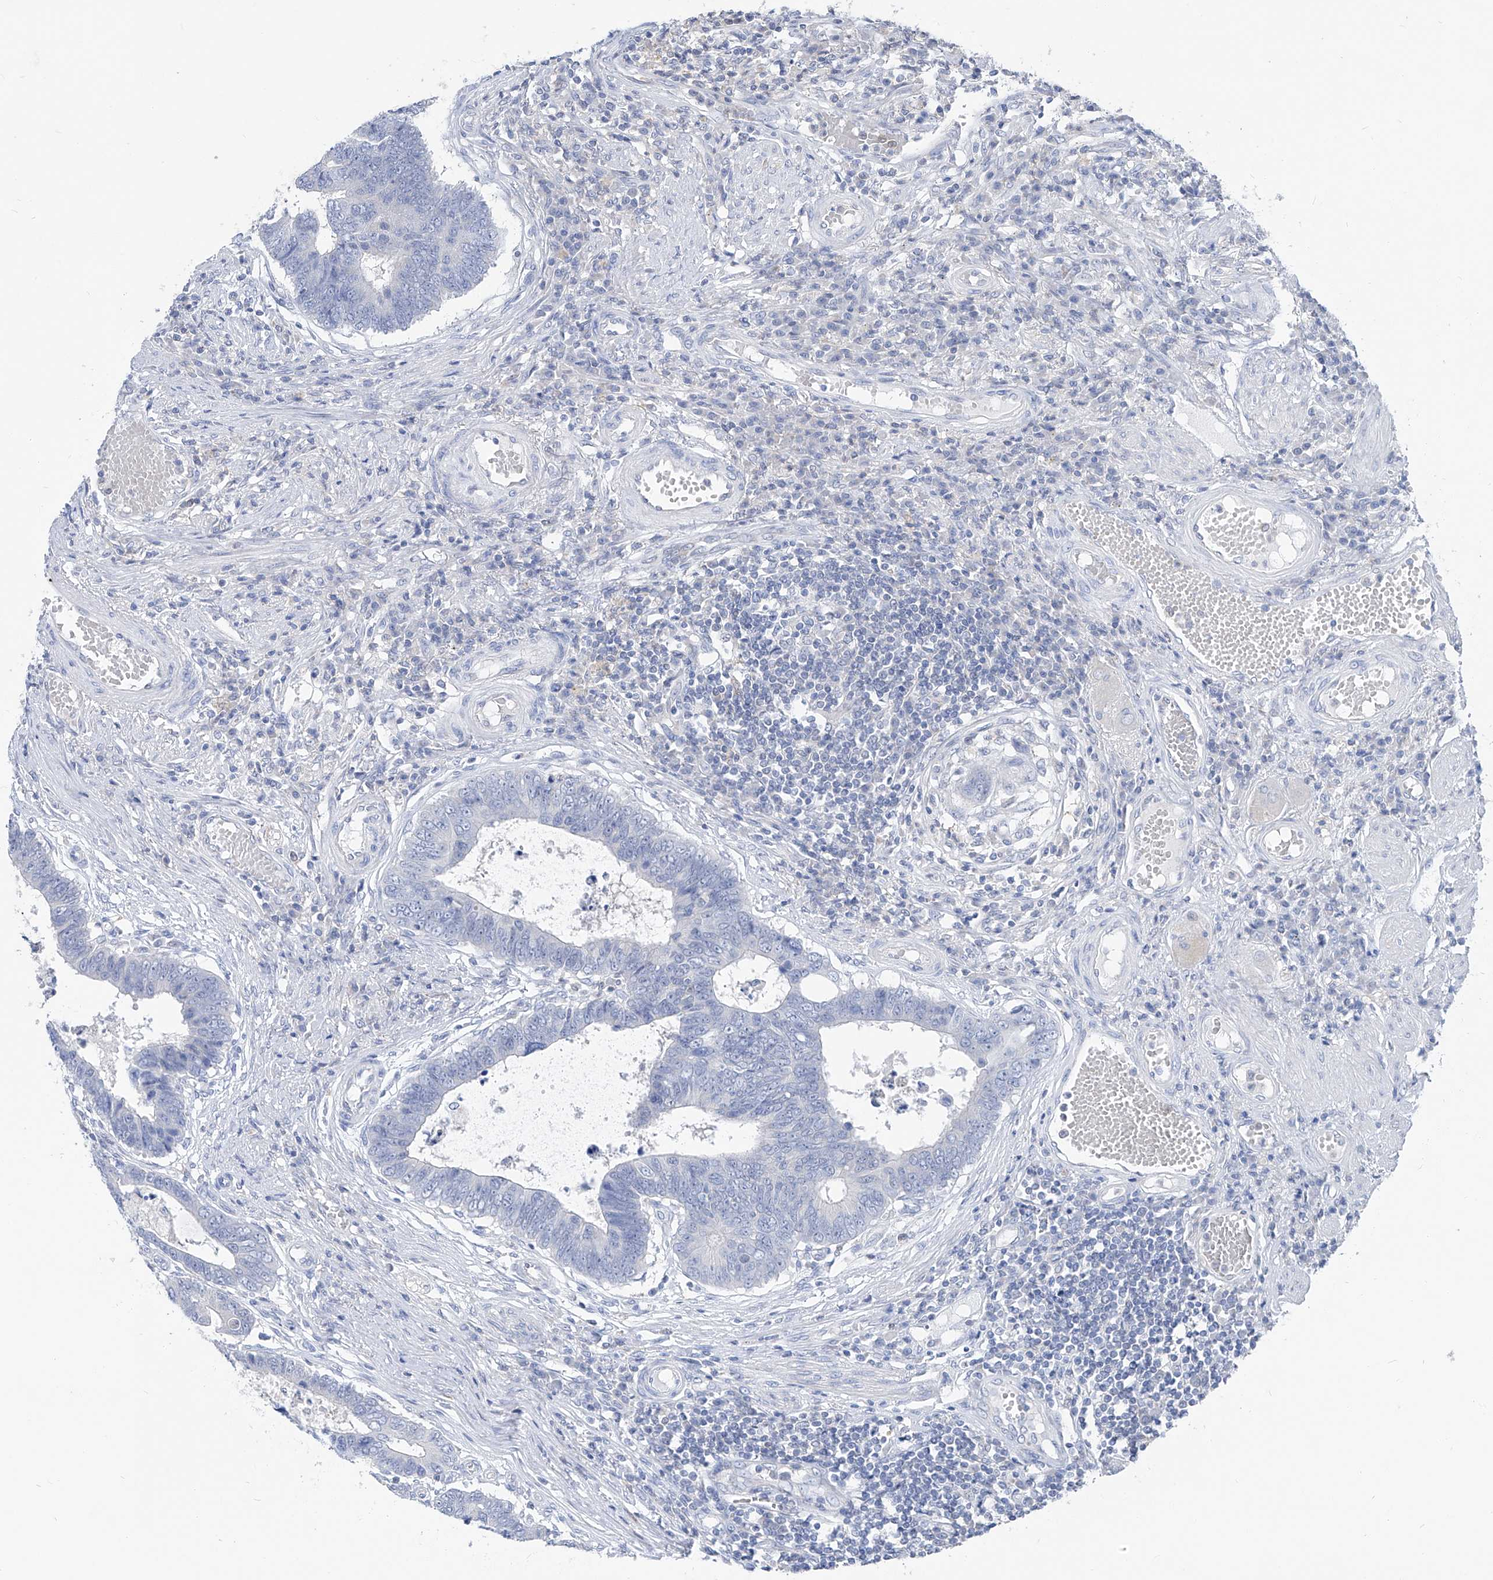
{"staining": {"intensity": "negative", "quantity": "none", "location": "none"}, "tissue": "colorectal cancer", "cell_type": "Tumor cells", "image_type": "cancer", "snomed": [{"axis": "morphology", "description": "Adenocarcinoma, NOS"}, {"axis": "topography", "description": "Rectum"}], "caption": "Immunohistochemical staining of human colorectal adenocarcinoma displays no significant staining in tumor cells.", "gene": "UFL1", "patient": {"sex": "male", "age": 84}}